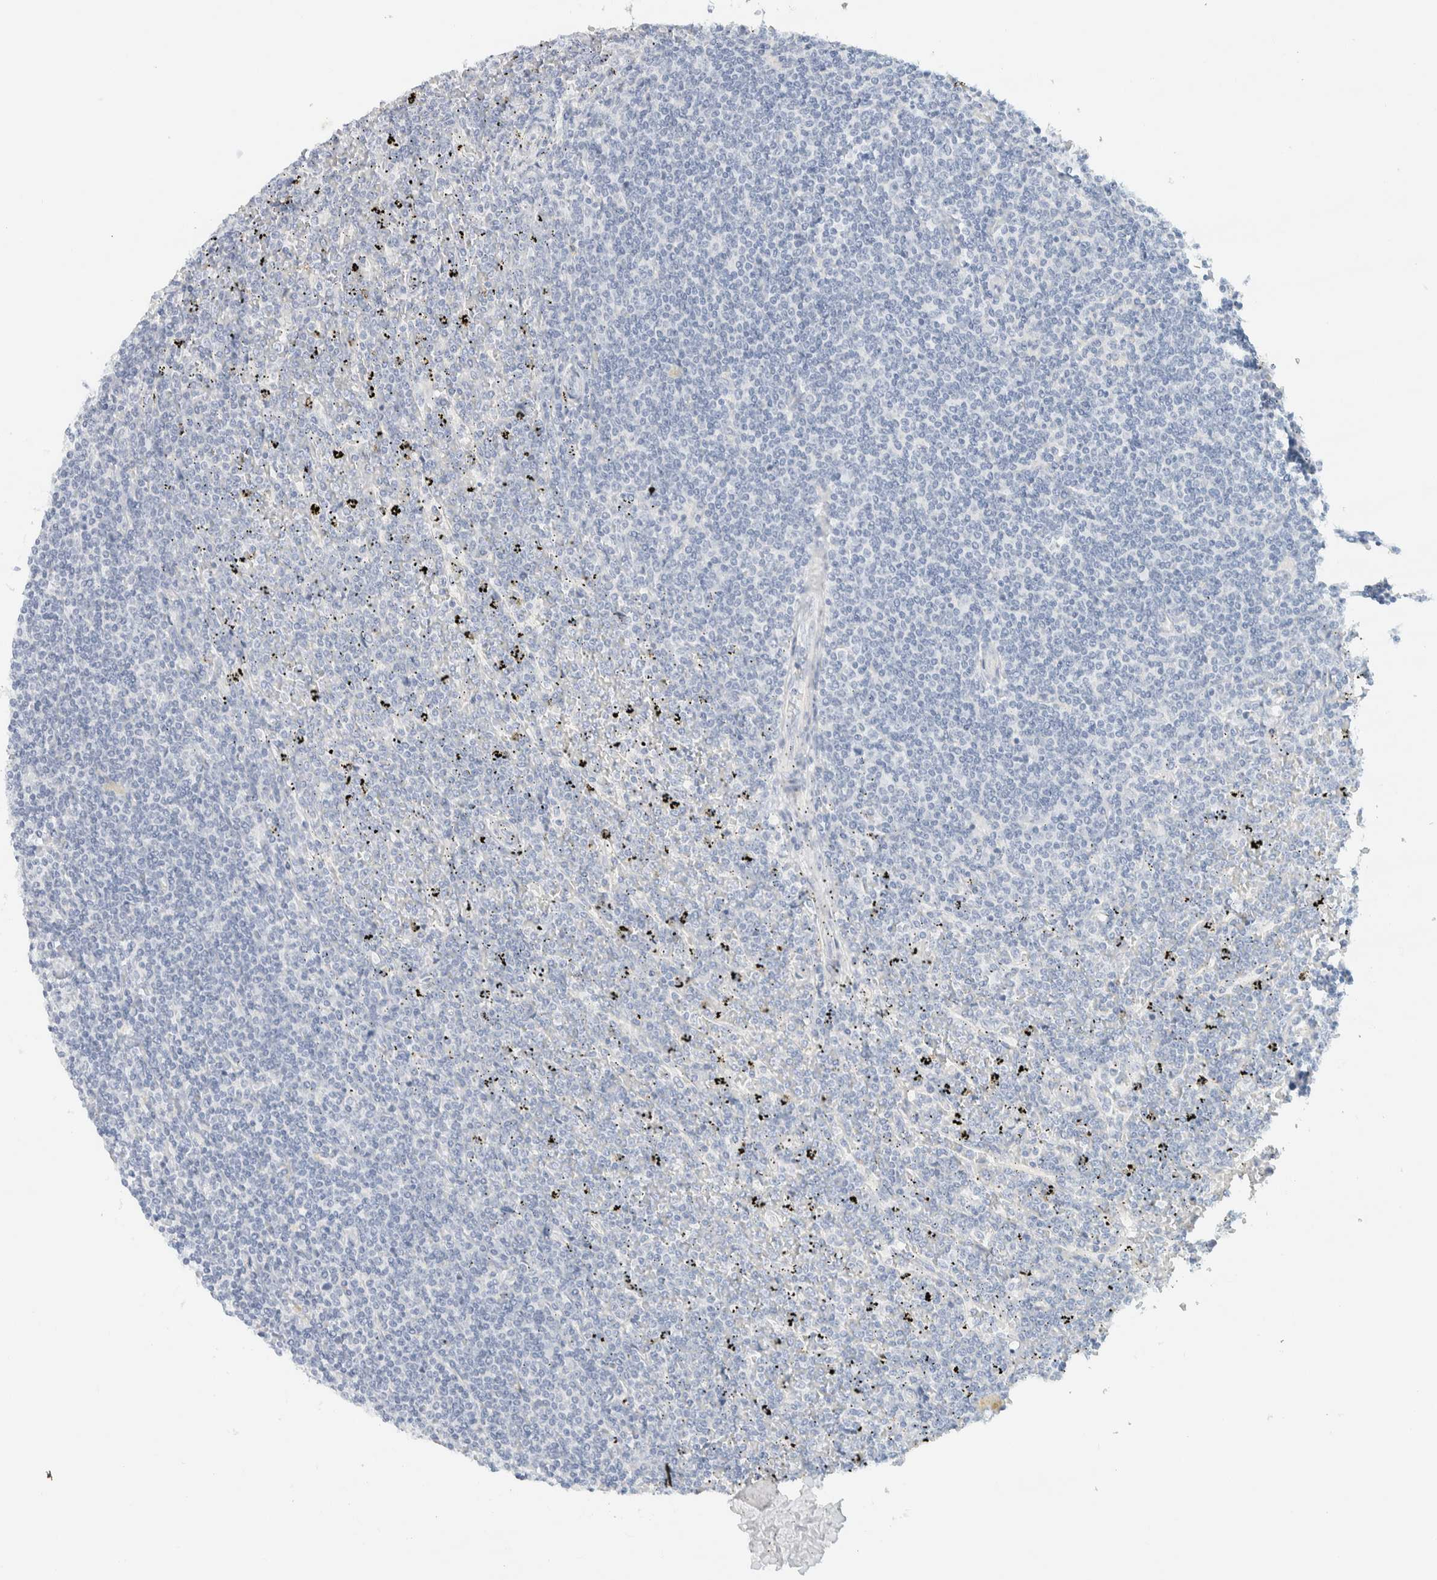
{"staining": {"intensity": "negative", "quantity": "none", "location": "none"}, "tissue": "lymphoma", "cell_type": "Tumor cells", "image_type": "cancer", "snomed": [{"axis": "morphology", "description": "Malignant lymphoma, non-Hodgkin's type, Low grade"}, {"axis": "topography", "description": "Spleen"}], "caption": "A high-resolution micrograph shows immunohistochemistry (IHC) staining of low-grade malignant lymphoma, non-Hodgkin's type, which reveals no significant positivity in tumor cells.", "gene": "ALOX12B", "patient": {"sex": "female", "age": 19}}